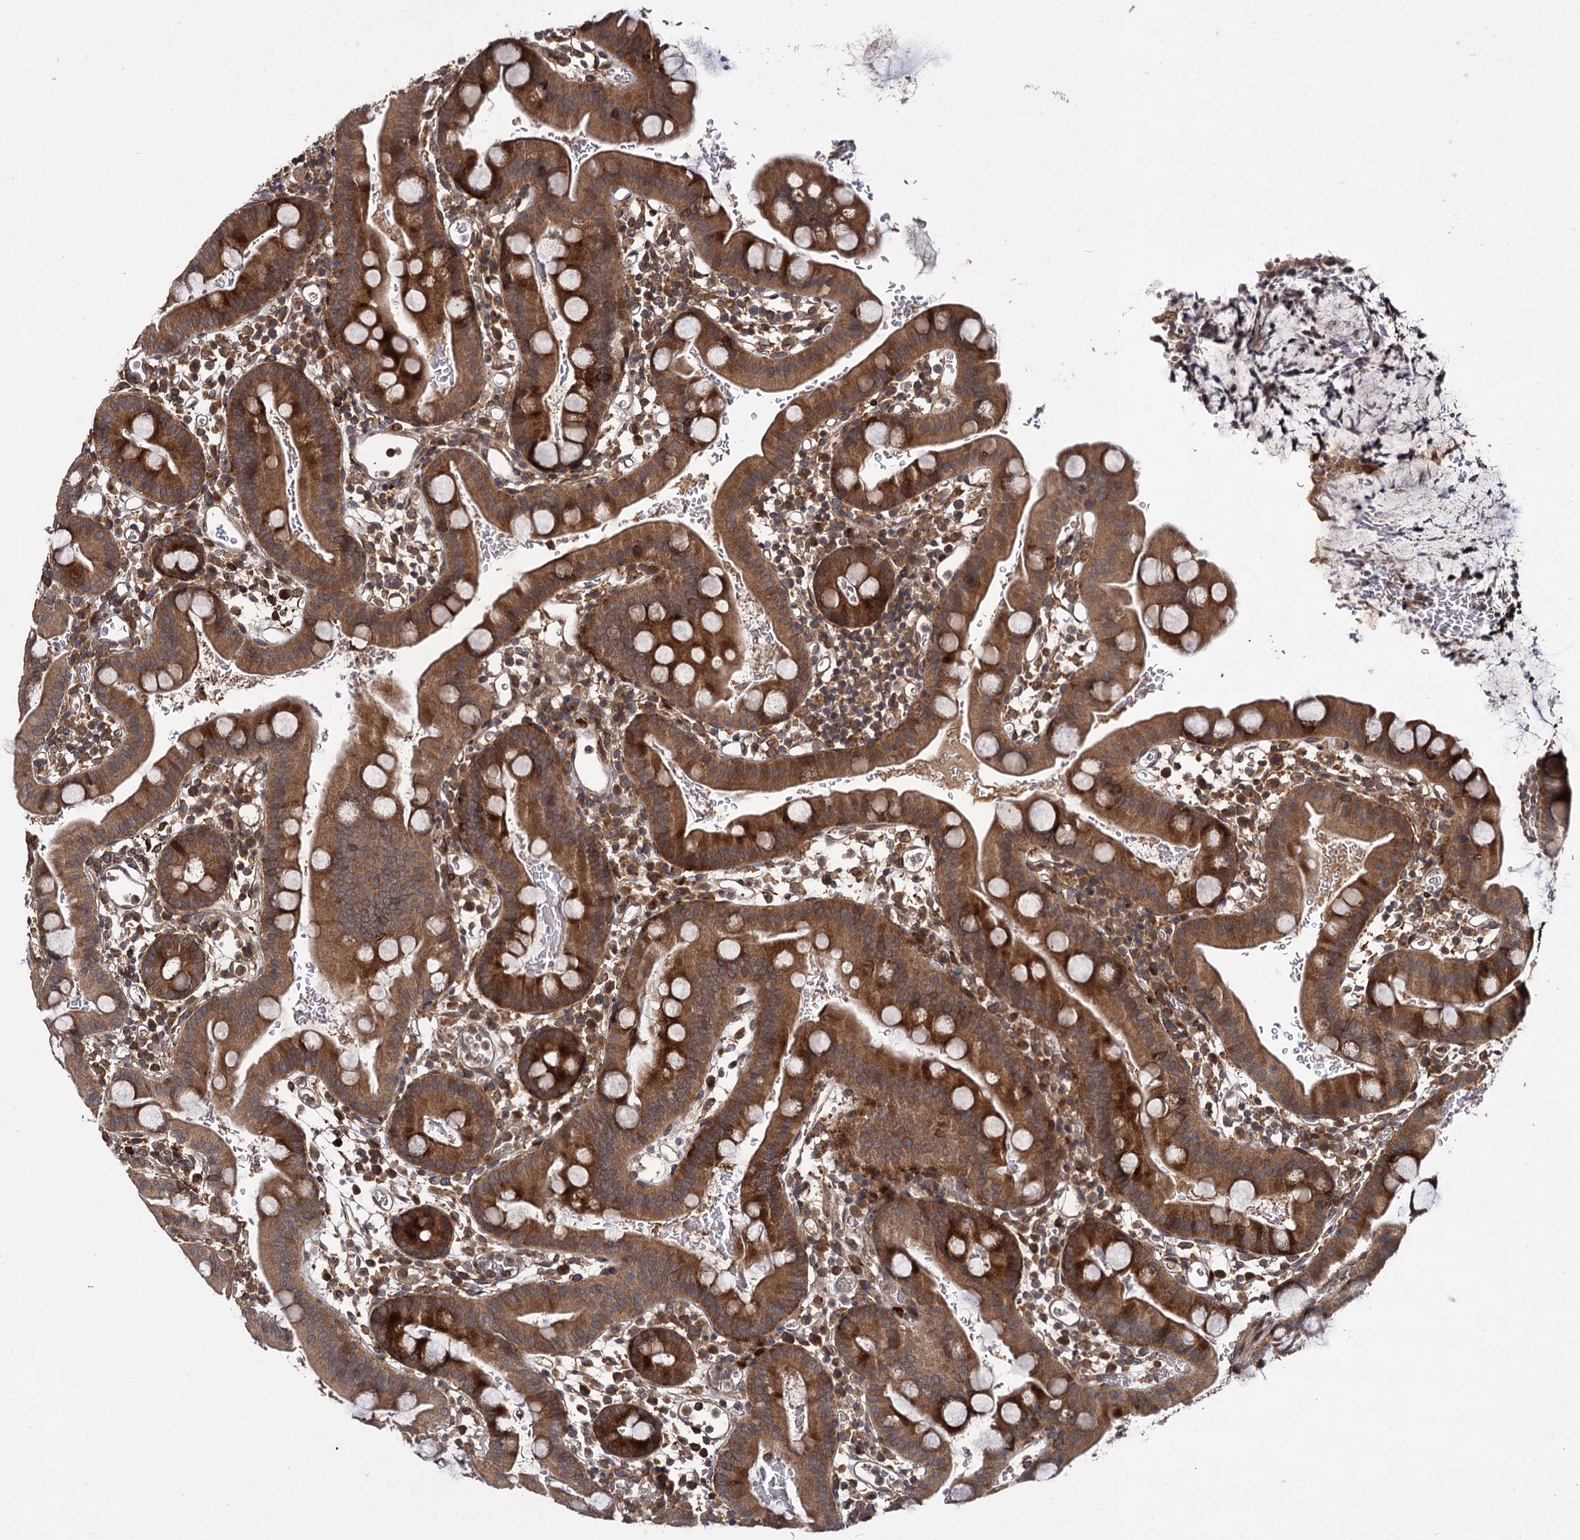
{"staining": {"intensity": "moderate", "quantity": ">75%", "location": "cytoplasmic/membranous"}, "tissue": "small intestine", "cell_type": "Glandular cells", "image_type": "normal", "snomed": [{"axis": "morphology", "description": "Normal tissue, NOS"}, {"axis": "topography", "description": "Stomach, upper"}, {"axis": "topography", "description": "Stomach, lower"}, {"axis": "topography", "description": "Small intestine"}], "caption": "Immunohistochemistry (IHC) staining of normal small intestine, which displays medium levels of moderate cytoplasmic/membranous positivity in approximately >75% of glandular cells indicating moderate cytoplasmic/membranous protein staining. The staining was performed using DAB (3,3'-diaminobenzidine) (brown) for protein detection and nuclei were counterstained in hematoxylin (blue).", "gene": "INPPL1", "patient": {"sex": "male", "age": 68}}